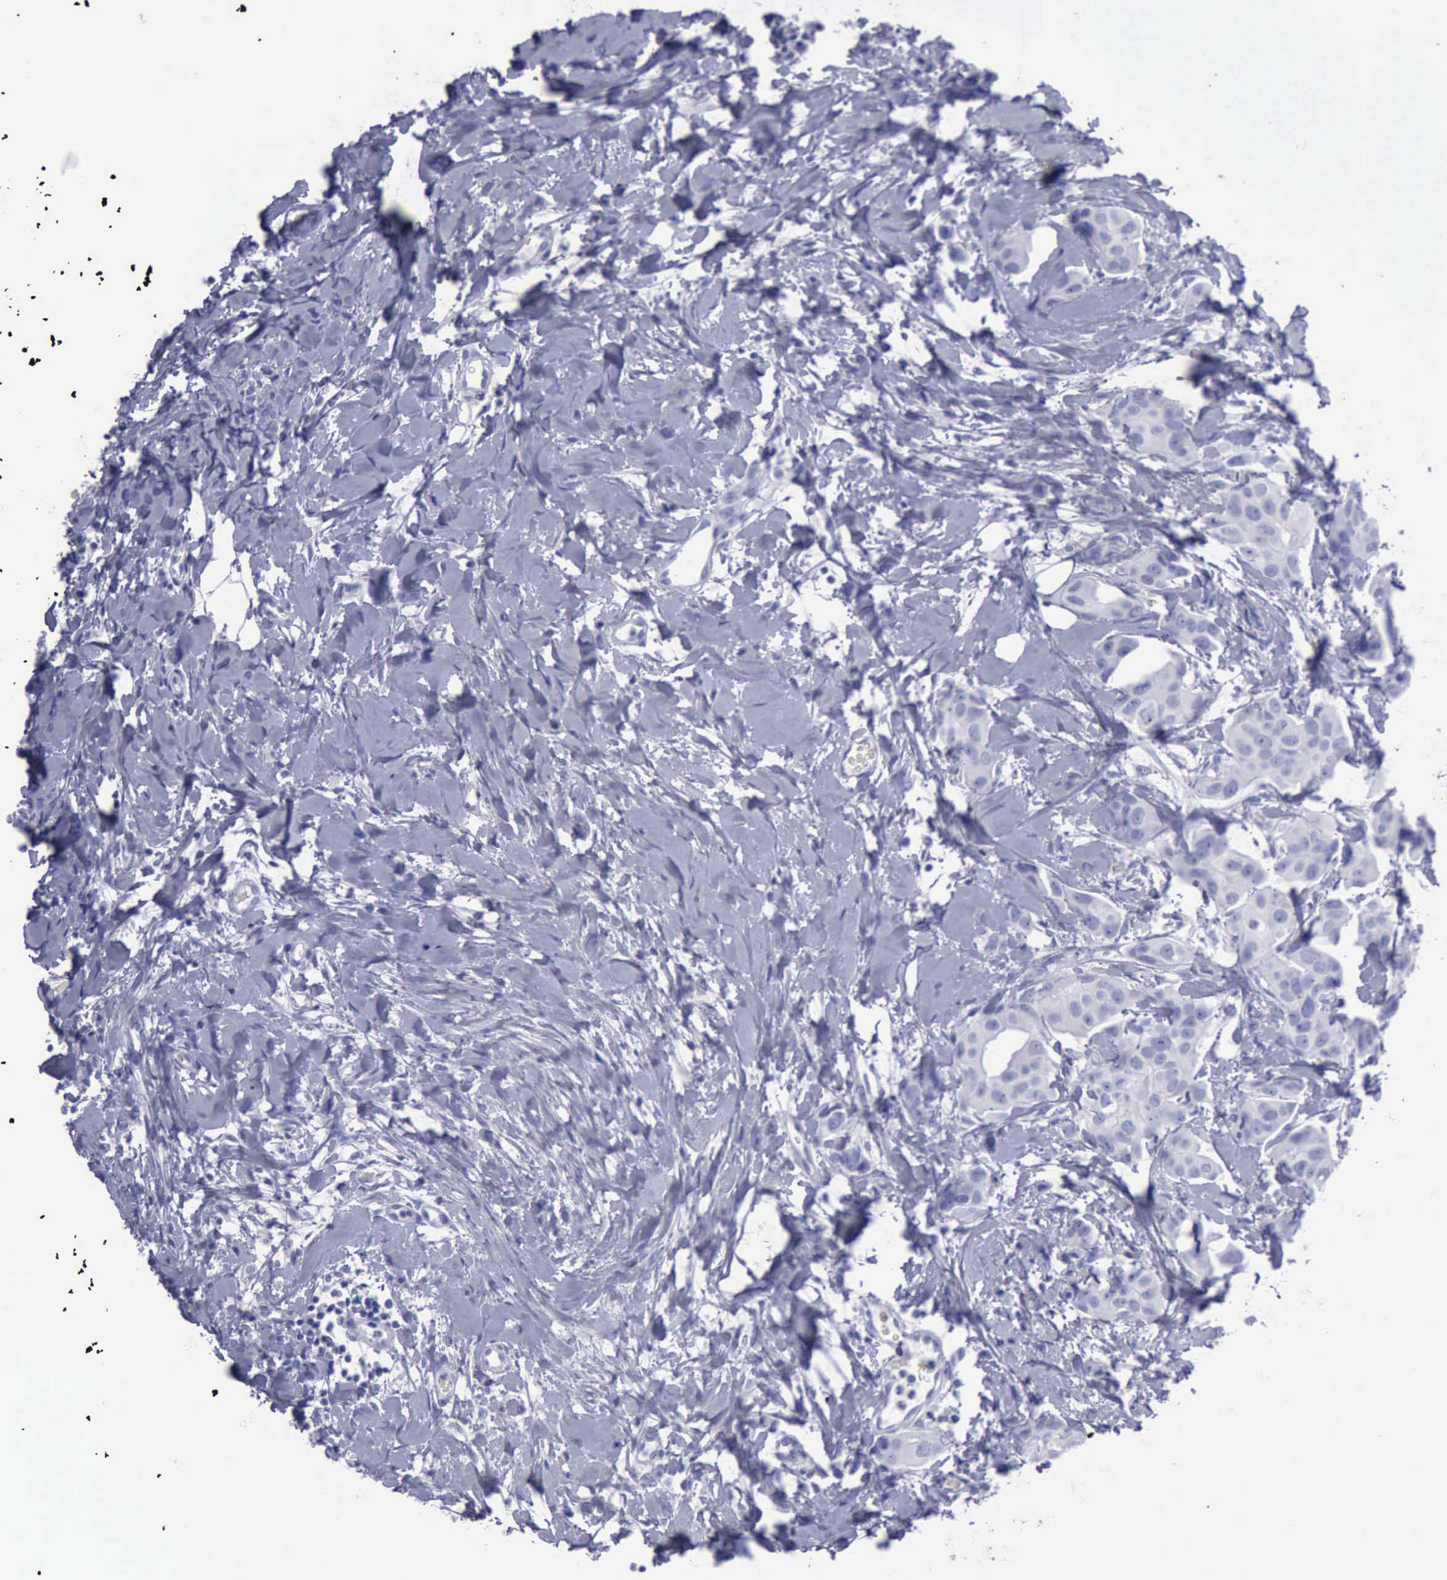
{"staining": {"intensity": "negative", "quantity": "none", "location": "none"}, "tissue": "breast cancer", "cell_type": "Tumor cells", "image_type": "cancer", "snomed": [{"axis": "morphology", "description": "Duct carcinoma"}, {"axis": "topography", "description": "Breast"}], "caption": "Breast intraductal carcinoma was stained to show a protein in brown. There is no significant expression in tumor cells.", "gene": "KRT13", "patient": {"sex": "female", "age": 40}}